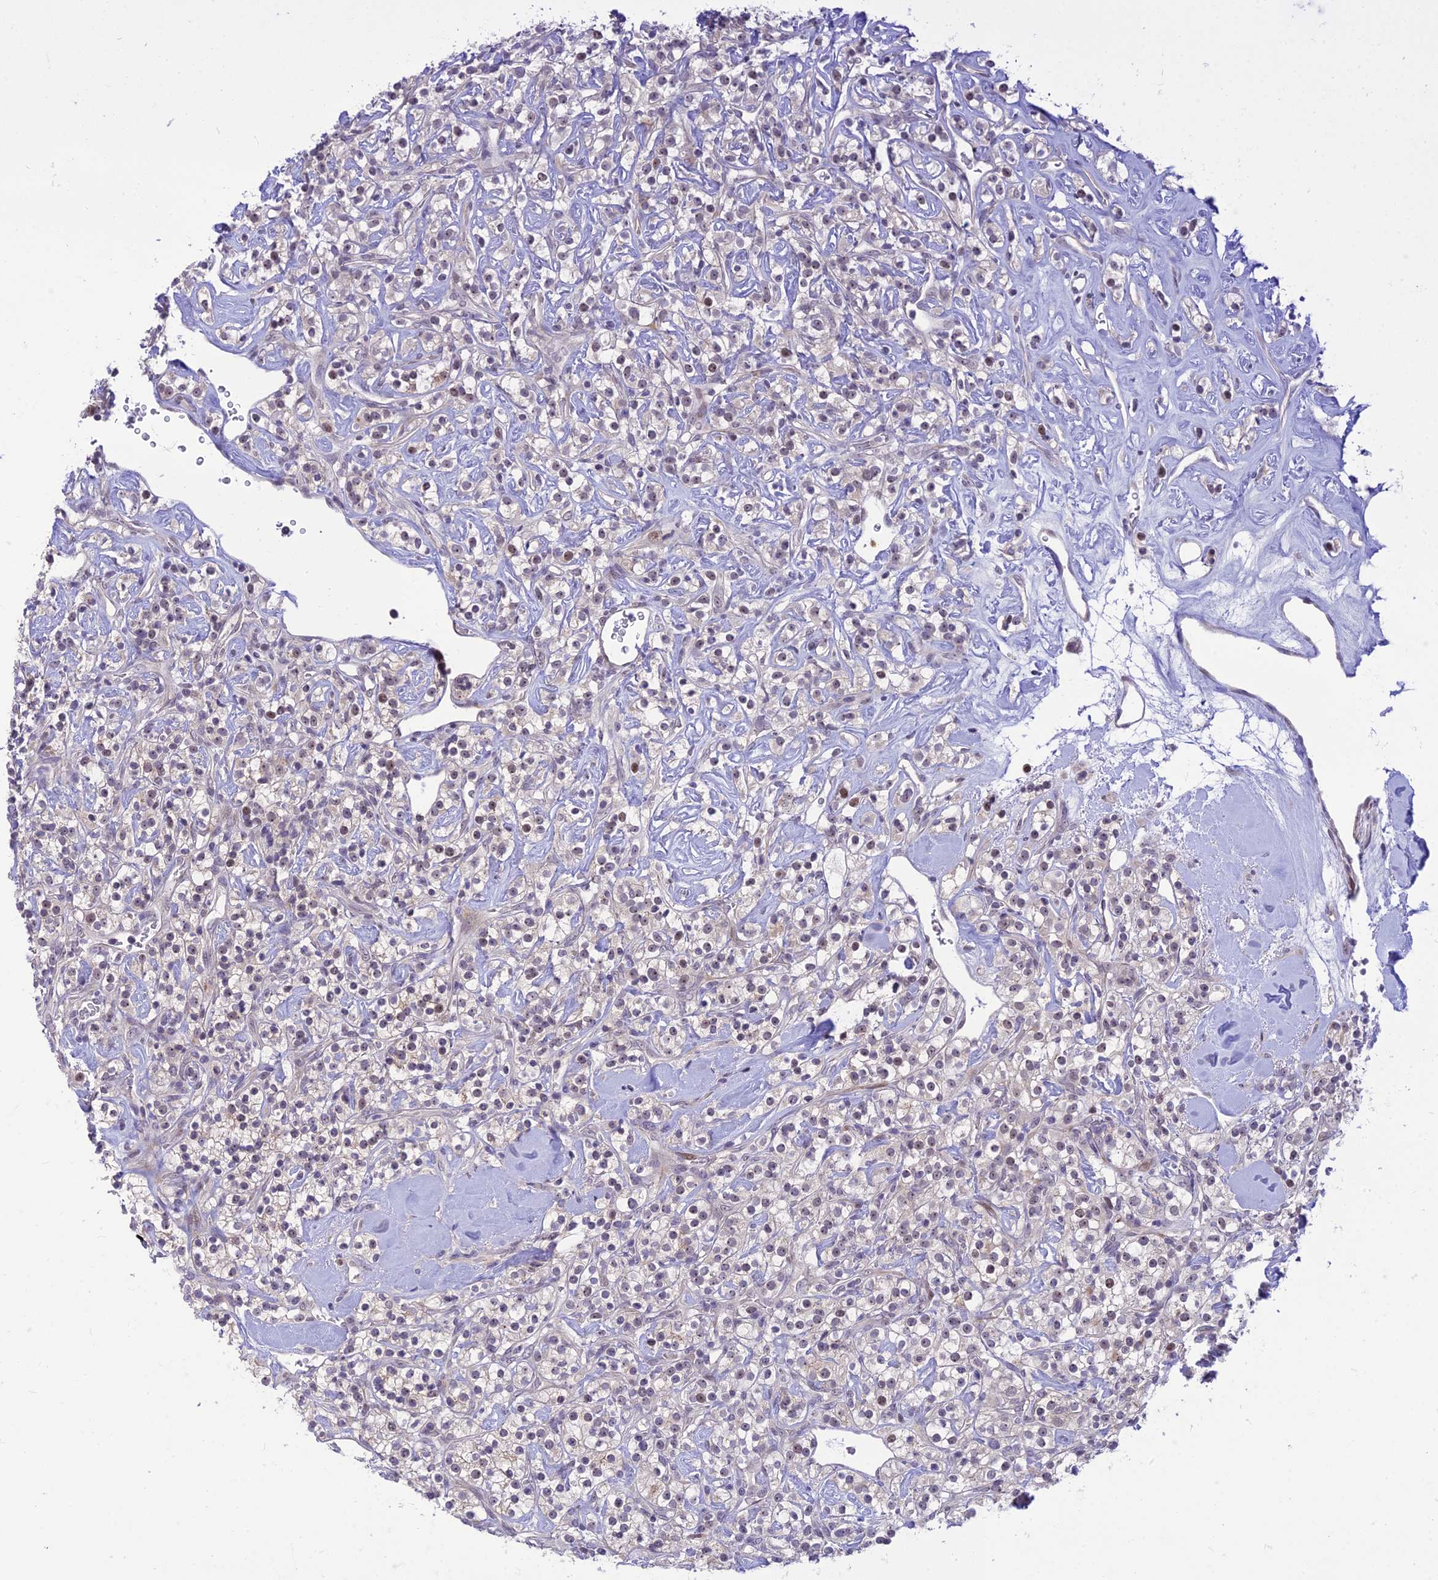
{"staining": {"intensity": "weak", "quantity": "<25%", "location": "nuclear"}, "tissue": "renal cancer", "cell_type": "Tumor cells", "image_type": "cancer", "snomed": [{"axis": "morphology", "description": "Adenocarcinoma, NOS"}, {"axis": "topography", "description": "Kidney"}], "caption": "This is an immunohistochemistry image of human renal cancer. There is no expression in tumor cells.", "gene": "ASPDH", "patient": {"sex": "male", "age": 77}}